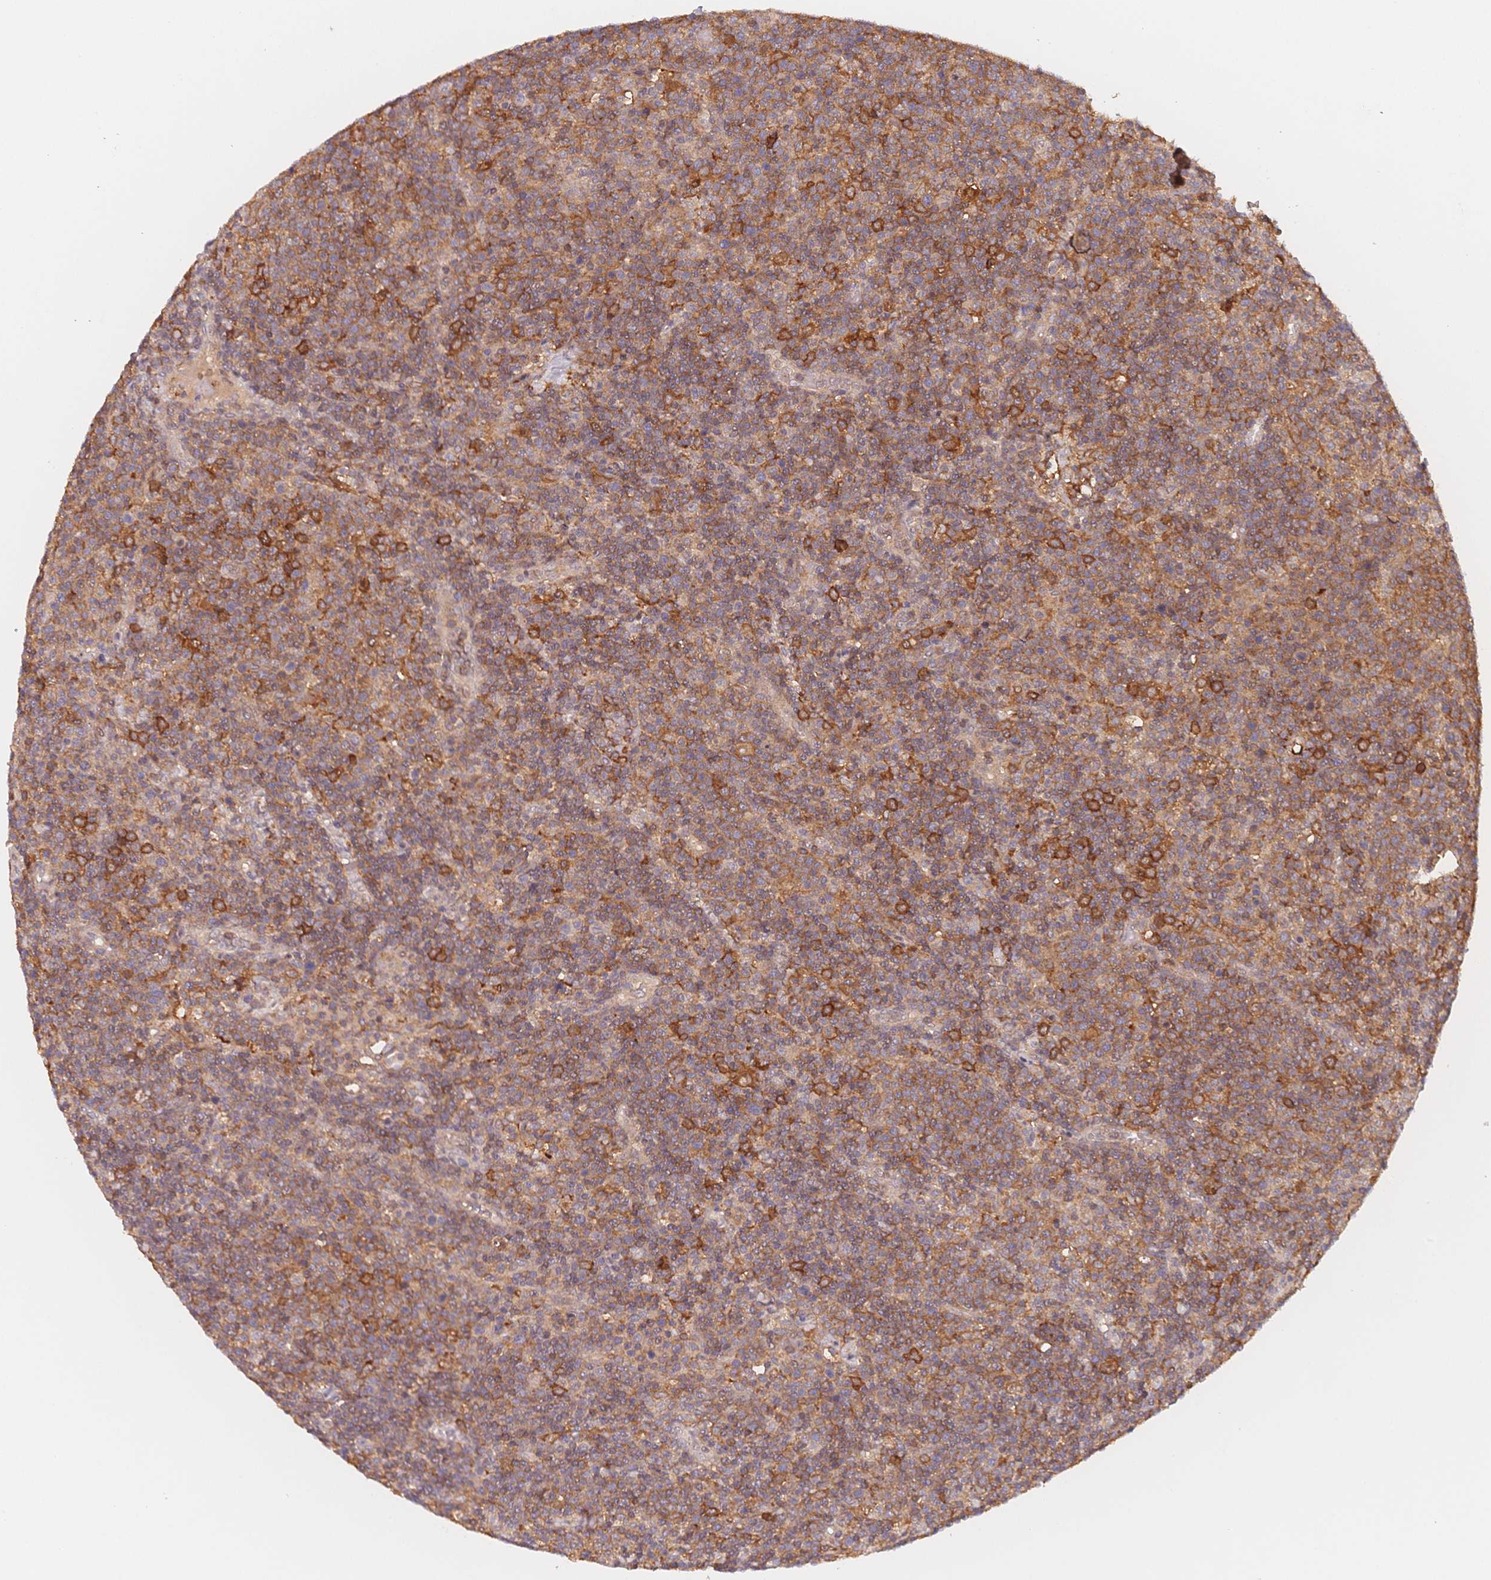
{"staining": {"intensity": "moderate", "quantity": ">75%", "location": "cytoplasmic/membranous"}, "tissue": "lymphoma", "cell_type": "Tumor cells", "image_type": "cancer", "snomed": [{"axis": "morphology", "description": "Malignant lymphoma, non-Hodgkin's type, High grade"}, {"axis": "topography", "description": "Lymph node"}], "caption": "Immunohistochemistry photomicrograph of neoplastic tissue: lymphoma stained using immunohistochemistry reveals medium levels of moderate protein expression localized specifically in the cytoplasmic/membranous of tumor cells, appearing as a cytoplasmic/membranous brown color.", "gene": "C12orf75", "patient": {"sex": "male", "age": 61}}